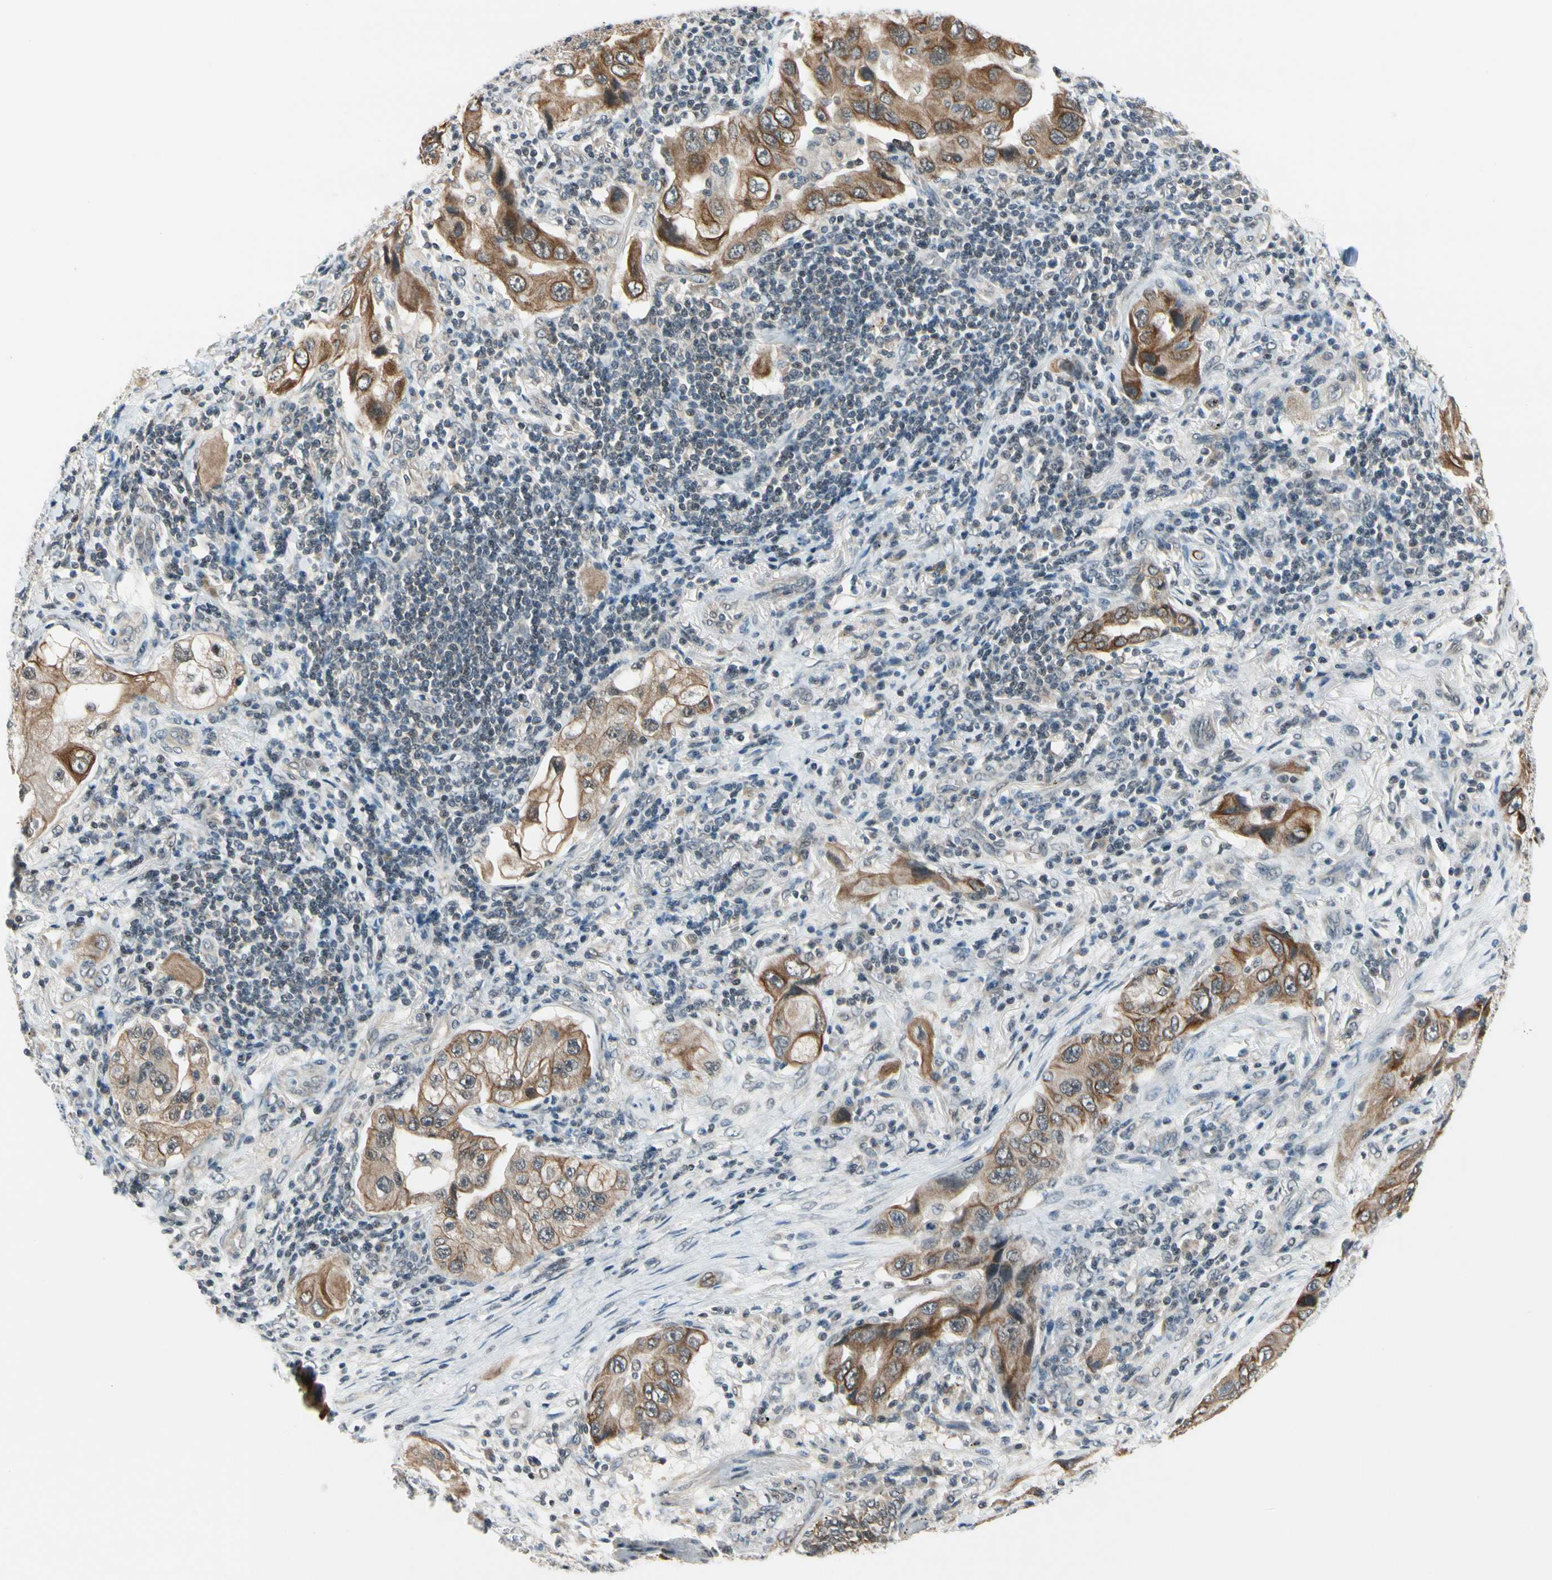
{"staining": {"intensity": "strong", "quantity": ">75%", "location": "cytoplasmic/membranous"}, "tissue": "lung cancer", "cell_type": "Tumor cells", "image_type": "cancer", "snomed": [{"axis": "morphology", "description": "Adenocarcinoma, NOS"}, {"axis": "topography", "description": "Lung"}], "caption": "Protein expression analysis of human adenocarcinoma (lung) reveals strong cytoplasmic/membranous staining in about >75% of tumor cells. (DAB (3,3'-diaminobenzidine) = brown stain, brightfield microscopy at high magnification).", "gene": "TAF12", "patient": {"sex": "female", "age": 65}}